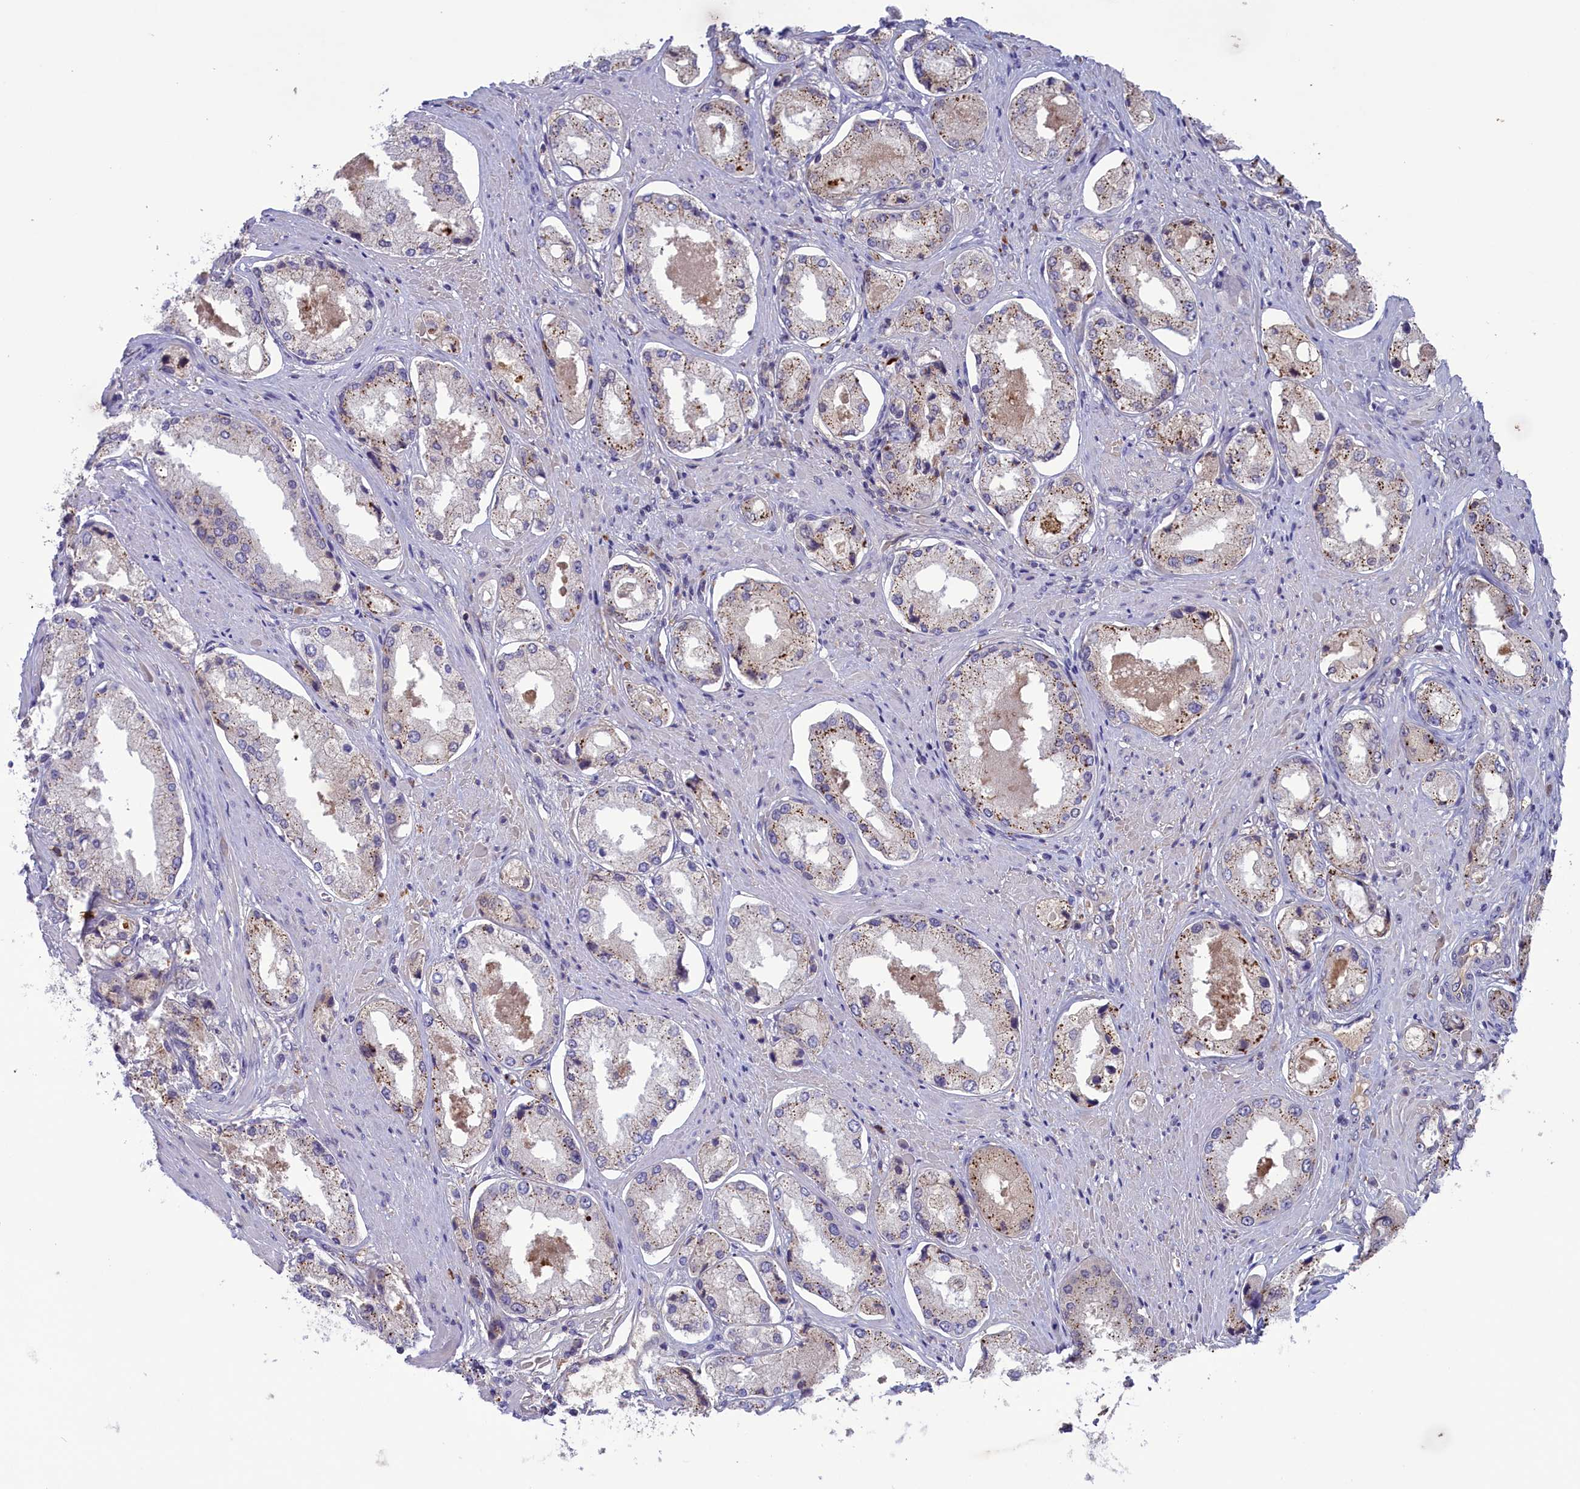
{"staining": {"intensity": "weak", "quantity": "25%-75%", "location": "cytoplasmic/membranous"}, "tissue": "prostate cancer", "cell_type": "Tumor cells", "image_type": "cancer", "snomed": [{"axis": "morphology", "description": "Adenocarcinoma, Low grade"}, {"axis": "topography", "description": "Prostate"}], "caption": "IHC (DAB (3,3'-diaminobenzidine)) staining of human prostate cancer exhibits weak cytoplasmic/membranous protein staining in approximately 25%-75% of tumor cells.", "gene": "STYX", "patient": {"sex": "male", "age": 68}}